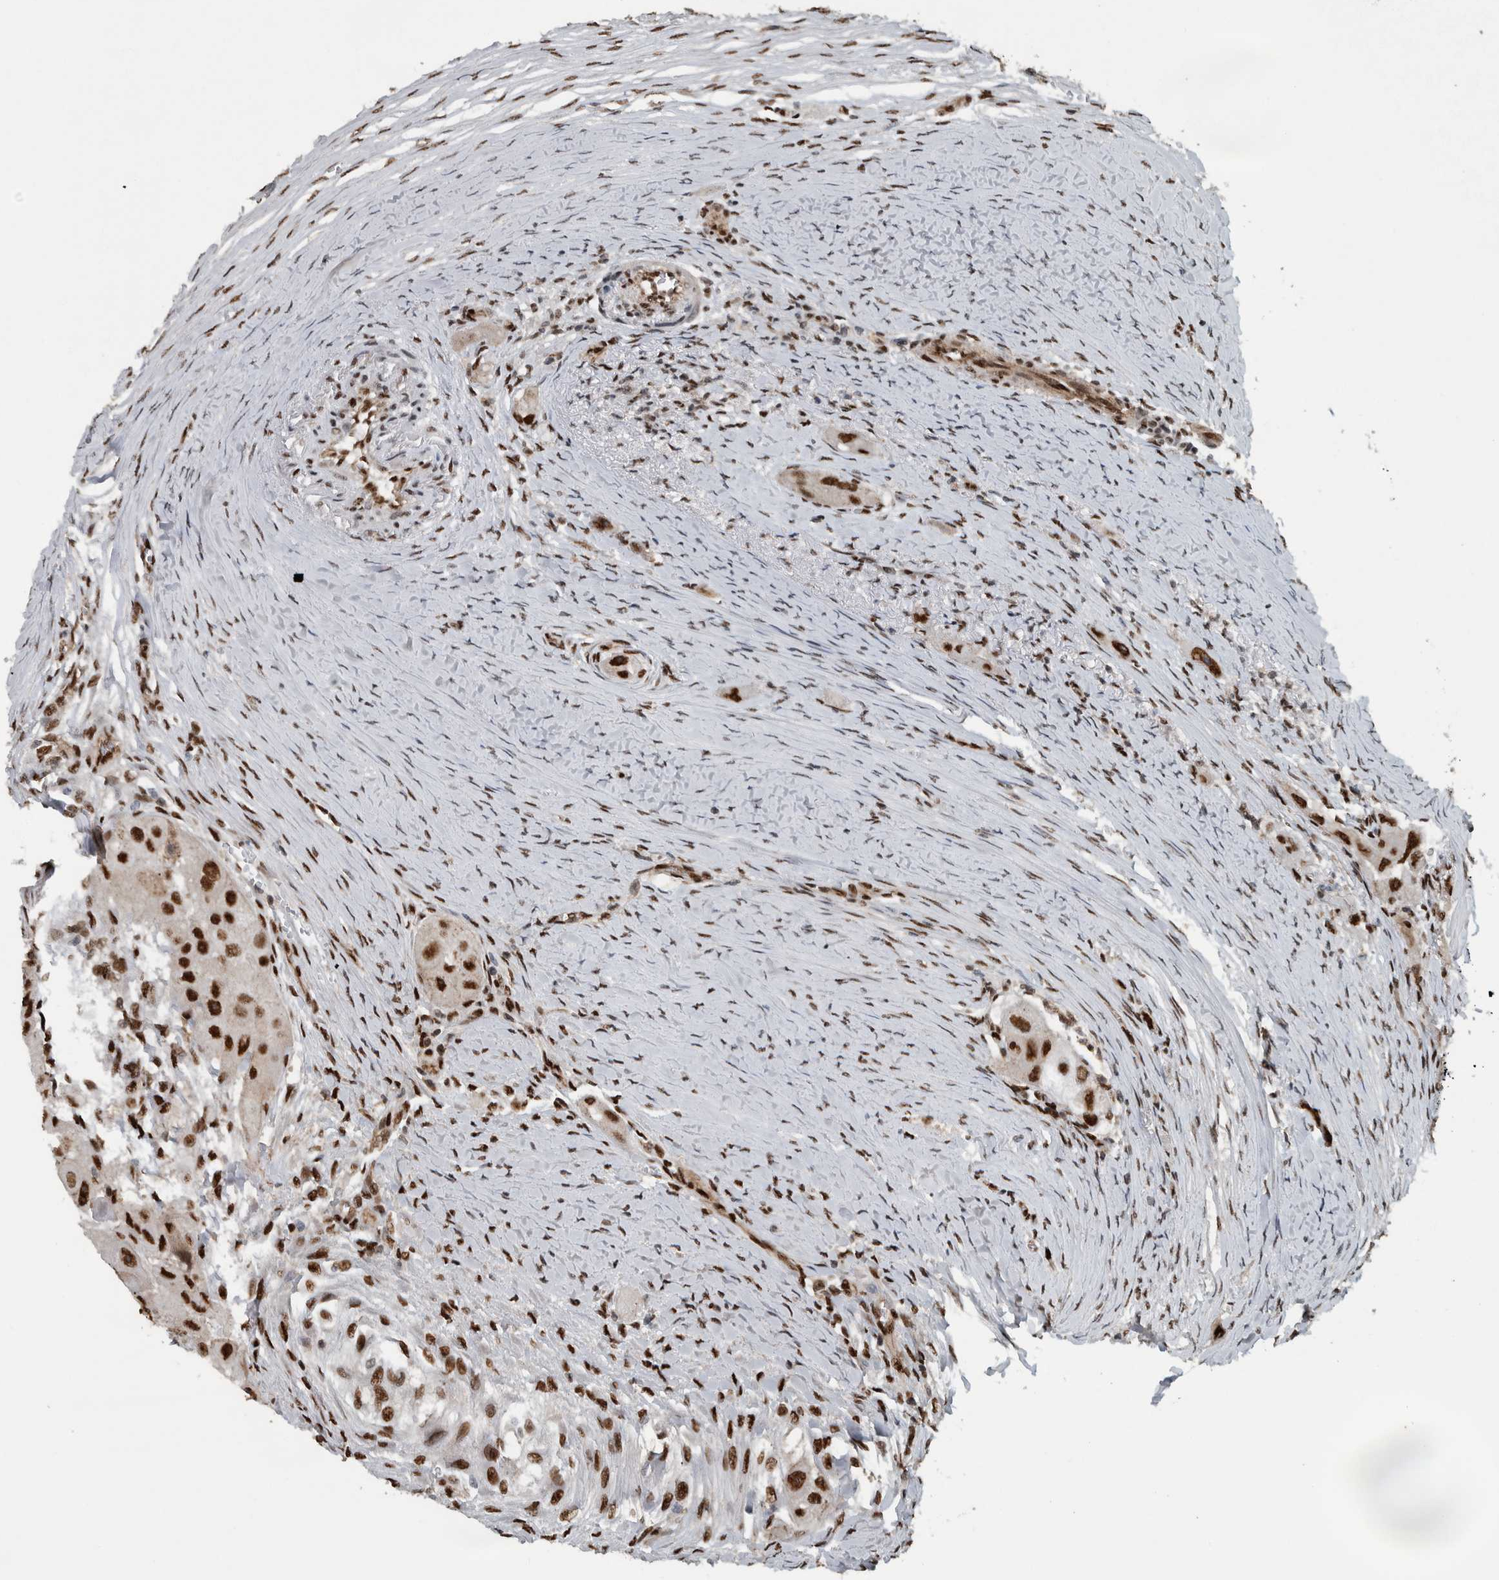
{"staining": {"intensity": "strong", "quantity": ">75%", "location": "nuclear"}, "tissue": "head and neck cancer", "cell_type": "Tumor cells", "image_type": "cancer", "snomed": [{"axis": "morphology", "description": "Normal tissue, NOS"}, {"axis": "morphology", "description": "Squamous cell carcinoma, NOS"}, {"axis": "topography", "description": "Skeletal muscle"}, {"axis": "topography", "description": "Head-Neck"}], "caption": "Head and neck squamous cell carcinoma was stained to show a protein in brown. There is high levels of strong nuclear expression in approximately >75% of tumor cells.", "gene": "FAM135B", "patient": {"sex": "male", "age": 51}}